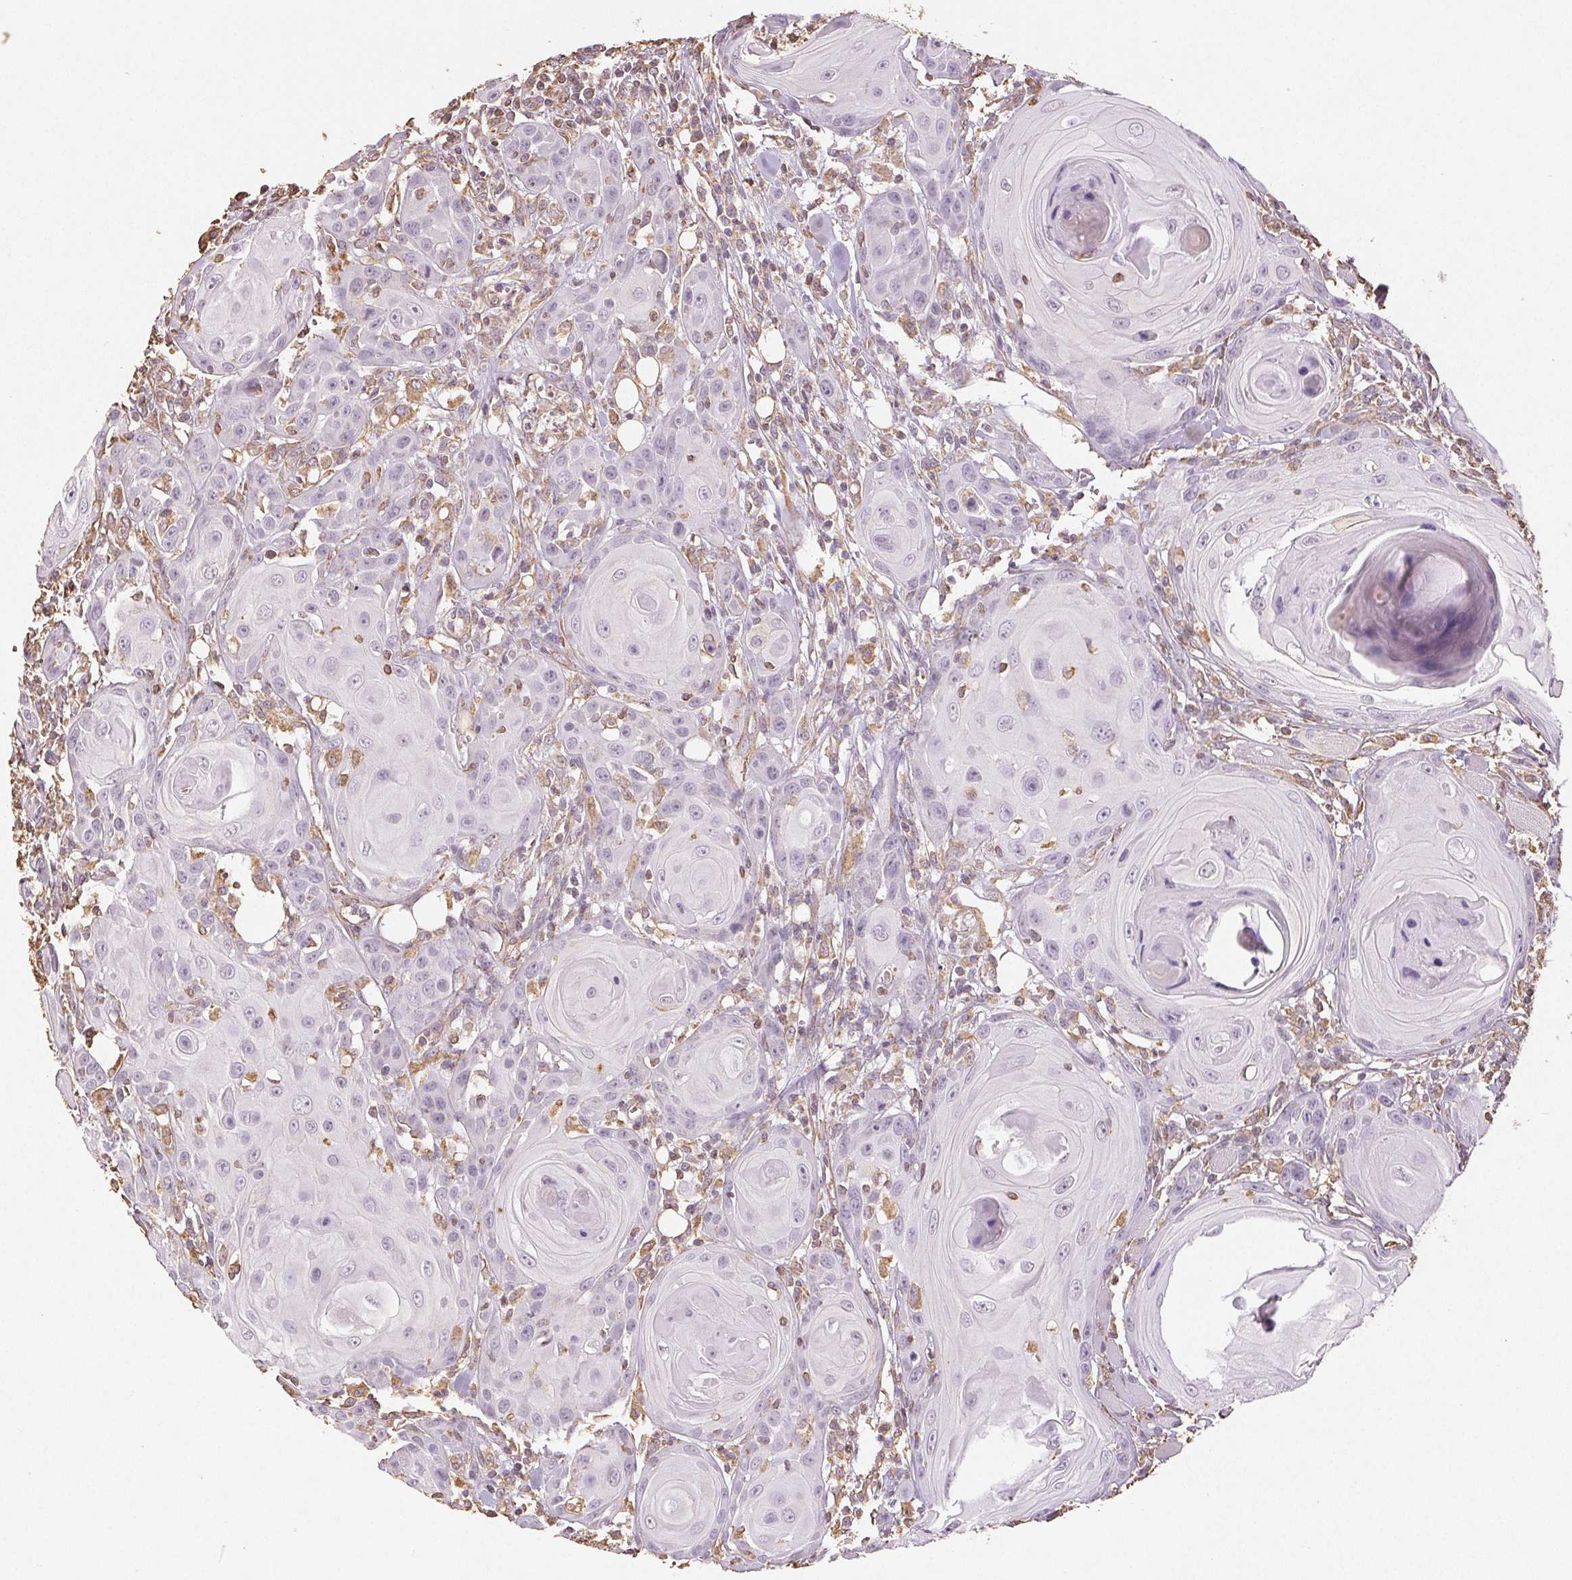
{"staining": {"intensity": "negative", "quantity": "none", "location": "none"}, "tissue": "head and neck cancer", "cell_type": "Tumor cells", "image_type": "cancer", "snomed": [{"axis": "morphology", "description": "Squamous cell carcinoma, NOS"}, {"axis": "topography", "description": "Head-Neck"}], "caption": "Immunohistochemical staining of human head and neck squamous cell carcinoma demonstrates no significant expression in tumor cells.", "gene": "COL7A1", "patient": {"sex": "female", "age": 80}}